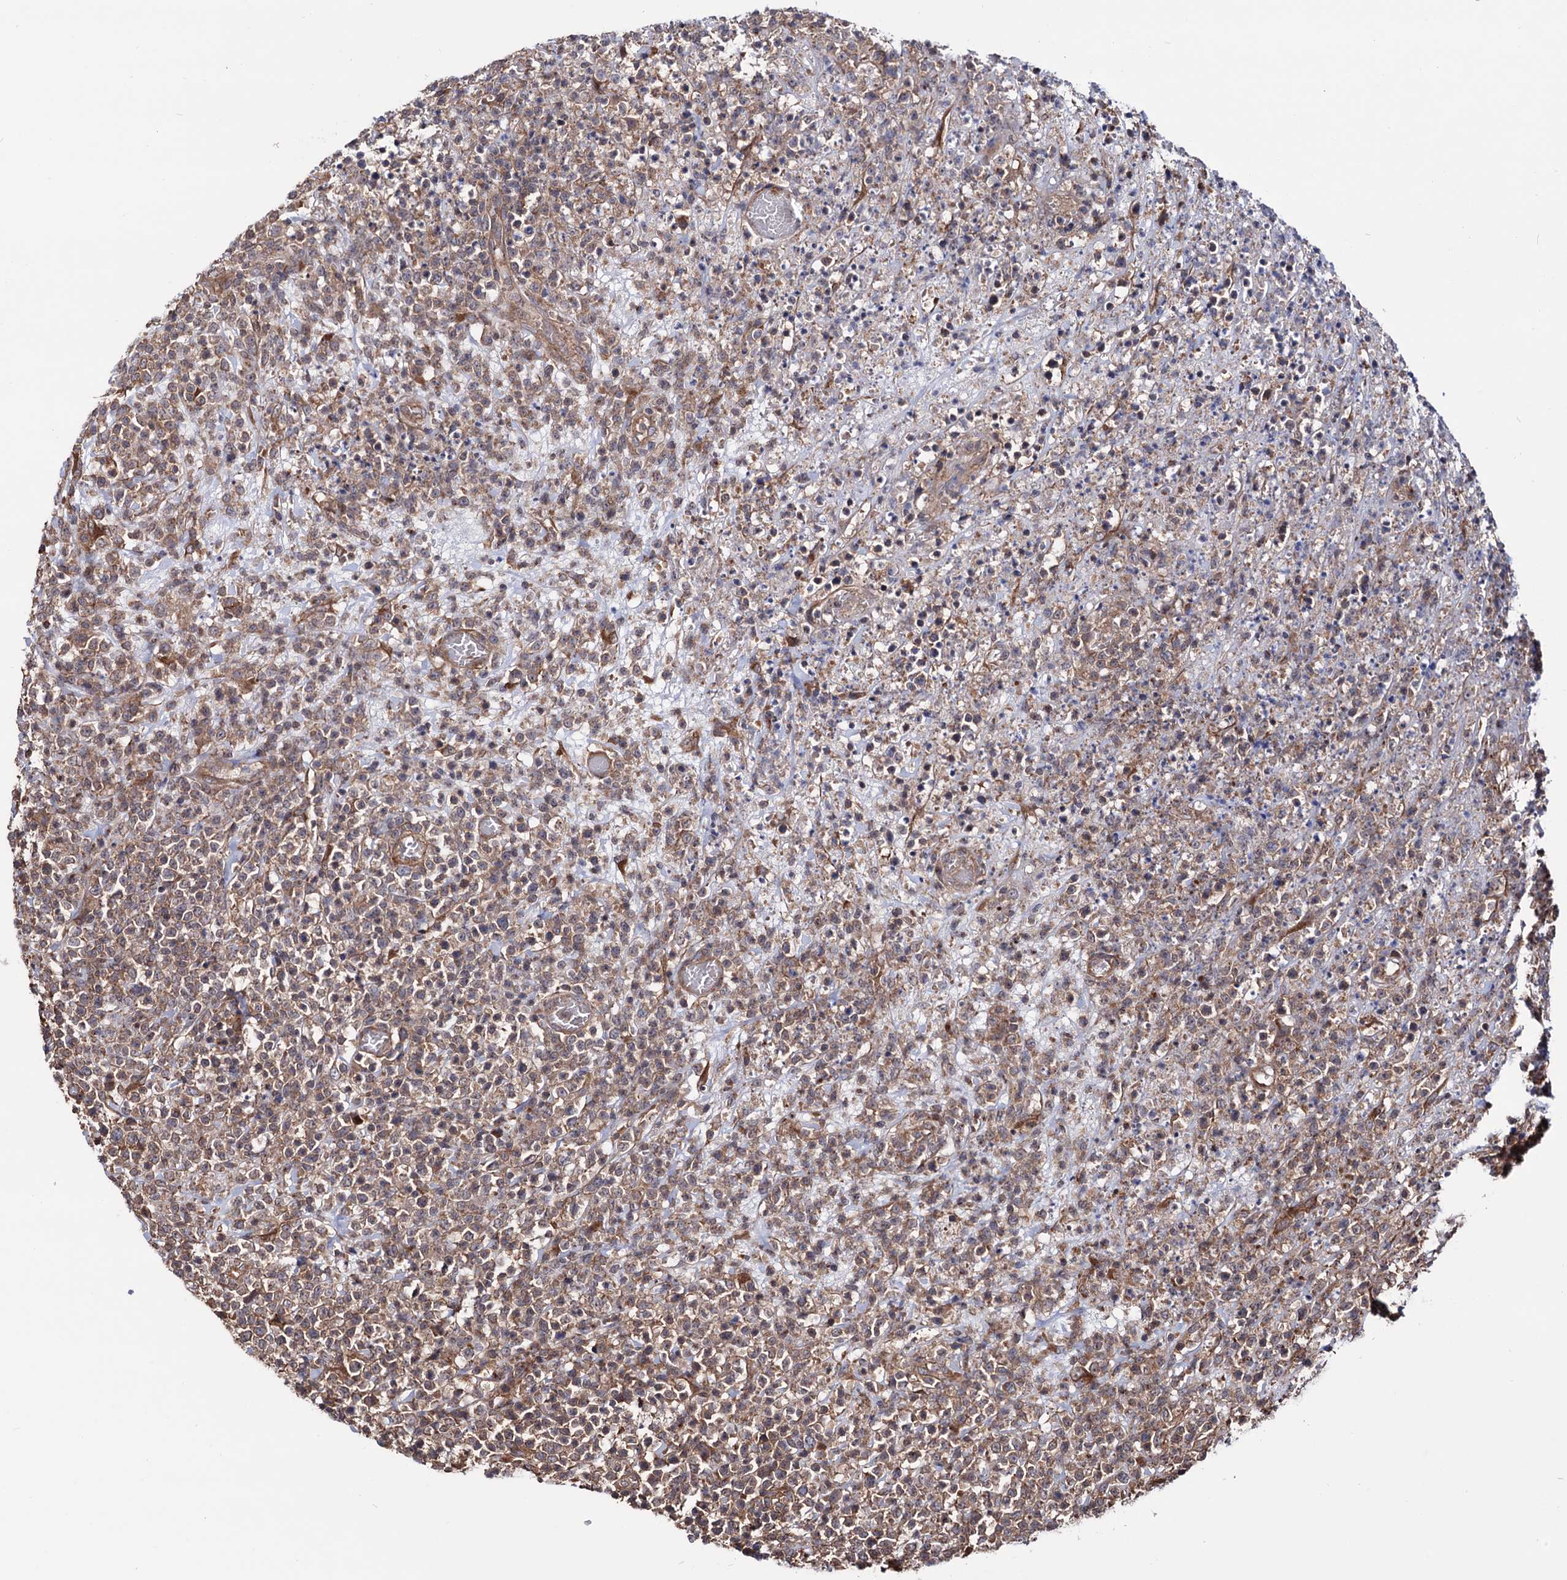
{"staining": {"intensity": "moderate", "quantity": ">75%", "location": "cytoplasmic/membranous"}, "tissue": "lymphoma", "cell_type": "Tumor cells", "image_type": "cancer", "snomed": [{"axis": "morphology", "description": "Malignant lymphoma, non-Hodgkin's type, High grade"}, {"axis": "topography", "description": "Colon"}], "caption": "Immunohistochemistry staining of malignant lymphoma, non-Hodgkin's type (high-grade), which exhibits medium levels of moderate cytoplasmic/membranous expression in about >75% of tumor cells indicating moderate cytoplasmic/membranous protein positivity. The staining was performed using DAB (3,3'-diaminobenzidine) (brown) for protein detection and nuclei were counterstained in hematoxylin (blue).", "gene": "FERMT2", "patient": {"sex": "female", "age": 53}}